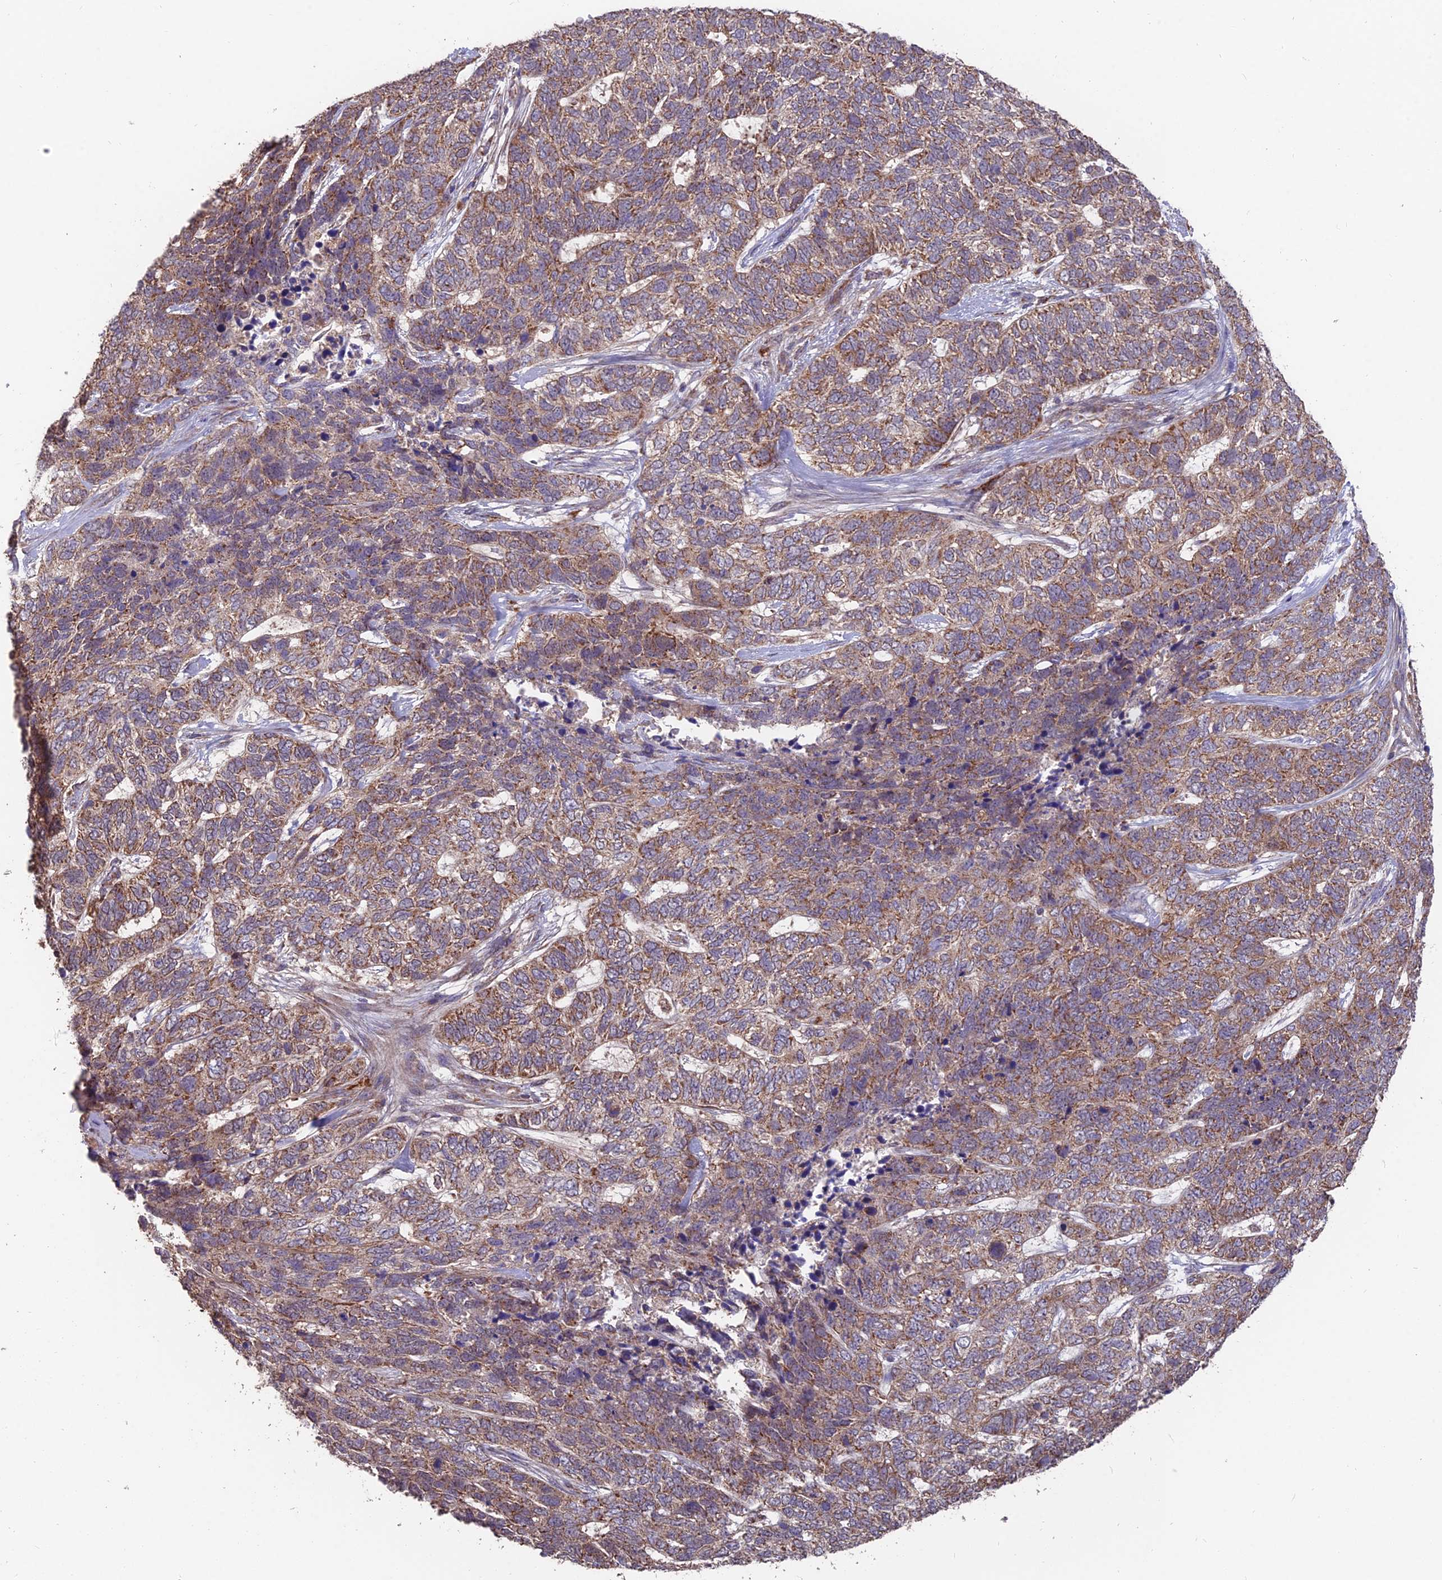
{"staining": {"intensity": "moderate", "quantity": "25%-75%", "location": "cytoplasmic/membranous"}, "tissue": "skin cancer", "cell_type": "Tumor cells", "image_type": "cancer", "snomed": [{"axis": "morphology", "description": "Basal cell carcinoma"}, {"axis": "topography", "description": "Skin"}], "caption": "This micrograph exhibits immunohistochemistry (IHC) staining of human skin cancer (basal cell carcinoma), with medium moderate cytoplasmic/membranous positivity in about 25%-75% of tumor cells.", "gene": "IFT22", "patient": {"sex": "female", "age": 65}}